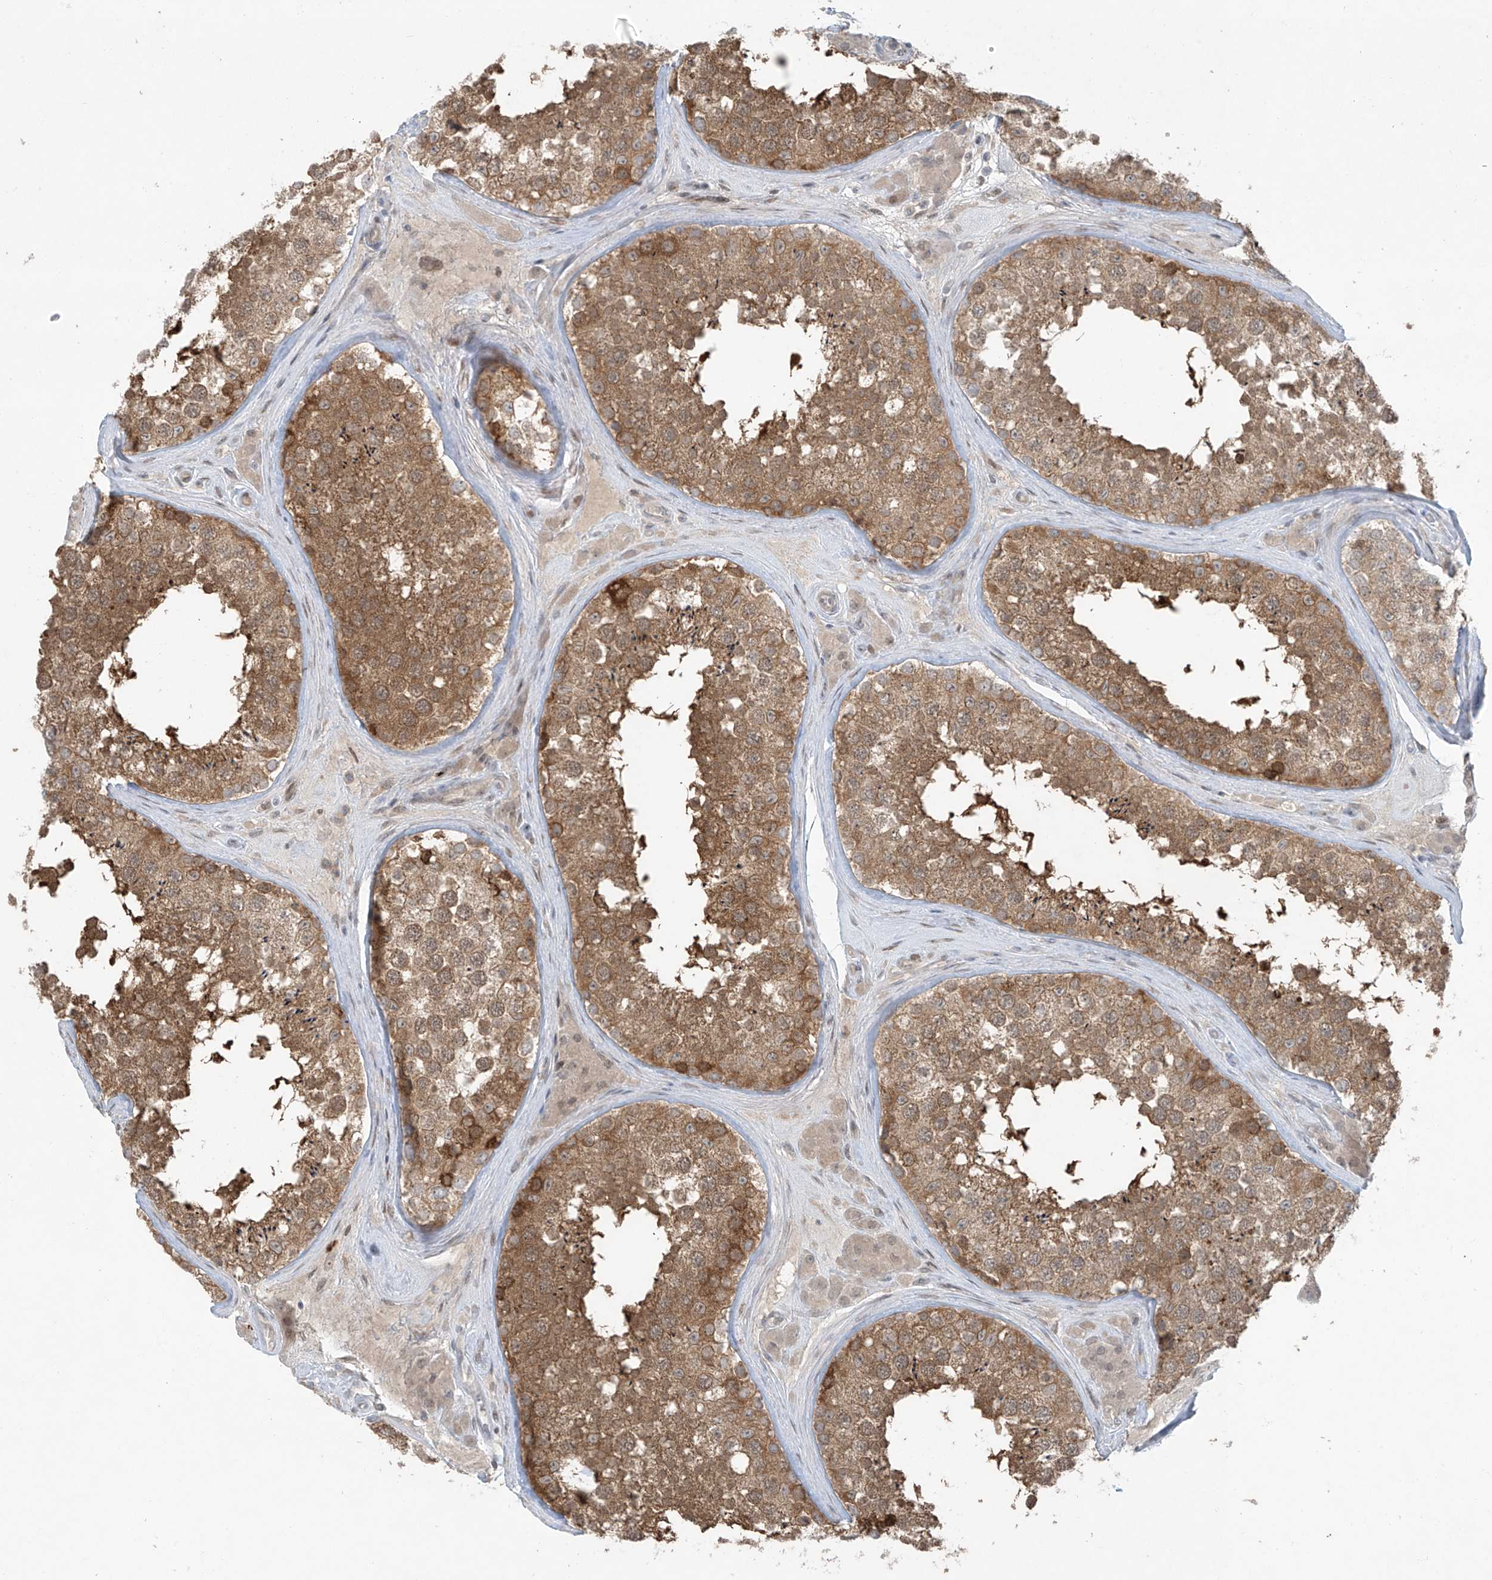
{"staining": {"intensity": "moderate", "quantity": ">75%", "location": "cytoplasmic/membranous"}, "tissue": "testis", "cell_type": "Cells in seminiferous ducts", "image_type": "normal", "snomed": [{"axis": "morphology", "description": "Normal tissue, NOS"}, {"axis": "topography", "description": "Testis"}], "caption": "Protein analysis of unremarkable testis exhibits moderate cytoplasmic/membranous staining in approximately >75% of cells in seminiferous ducts.", "gene": "PPAT", "patient": {"sex": "male", "age": 46}}